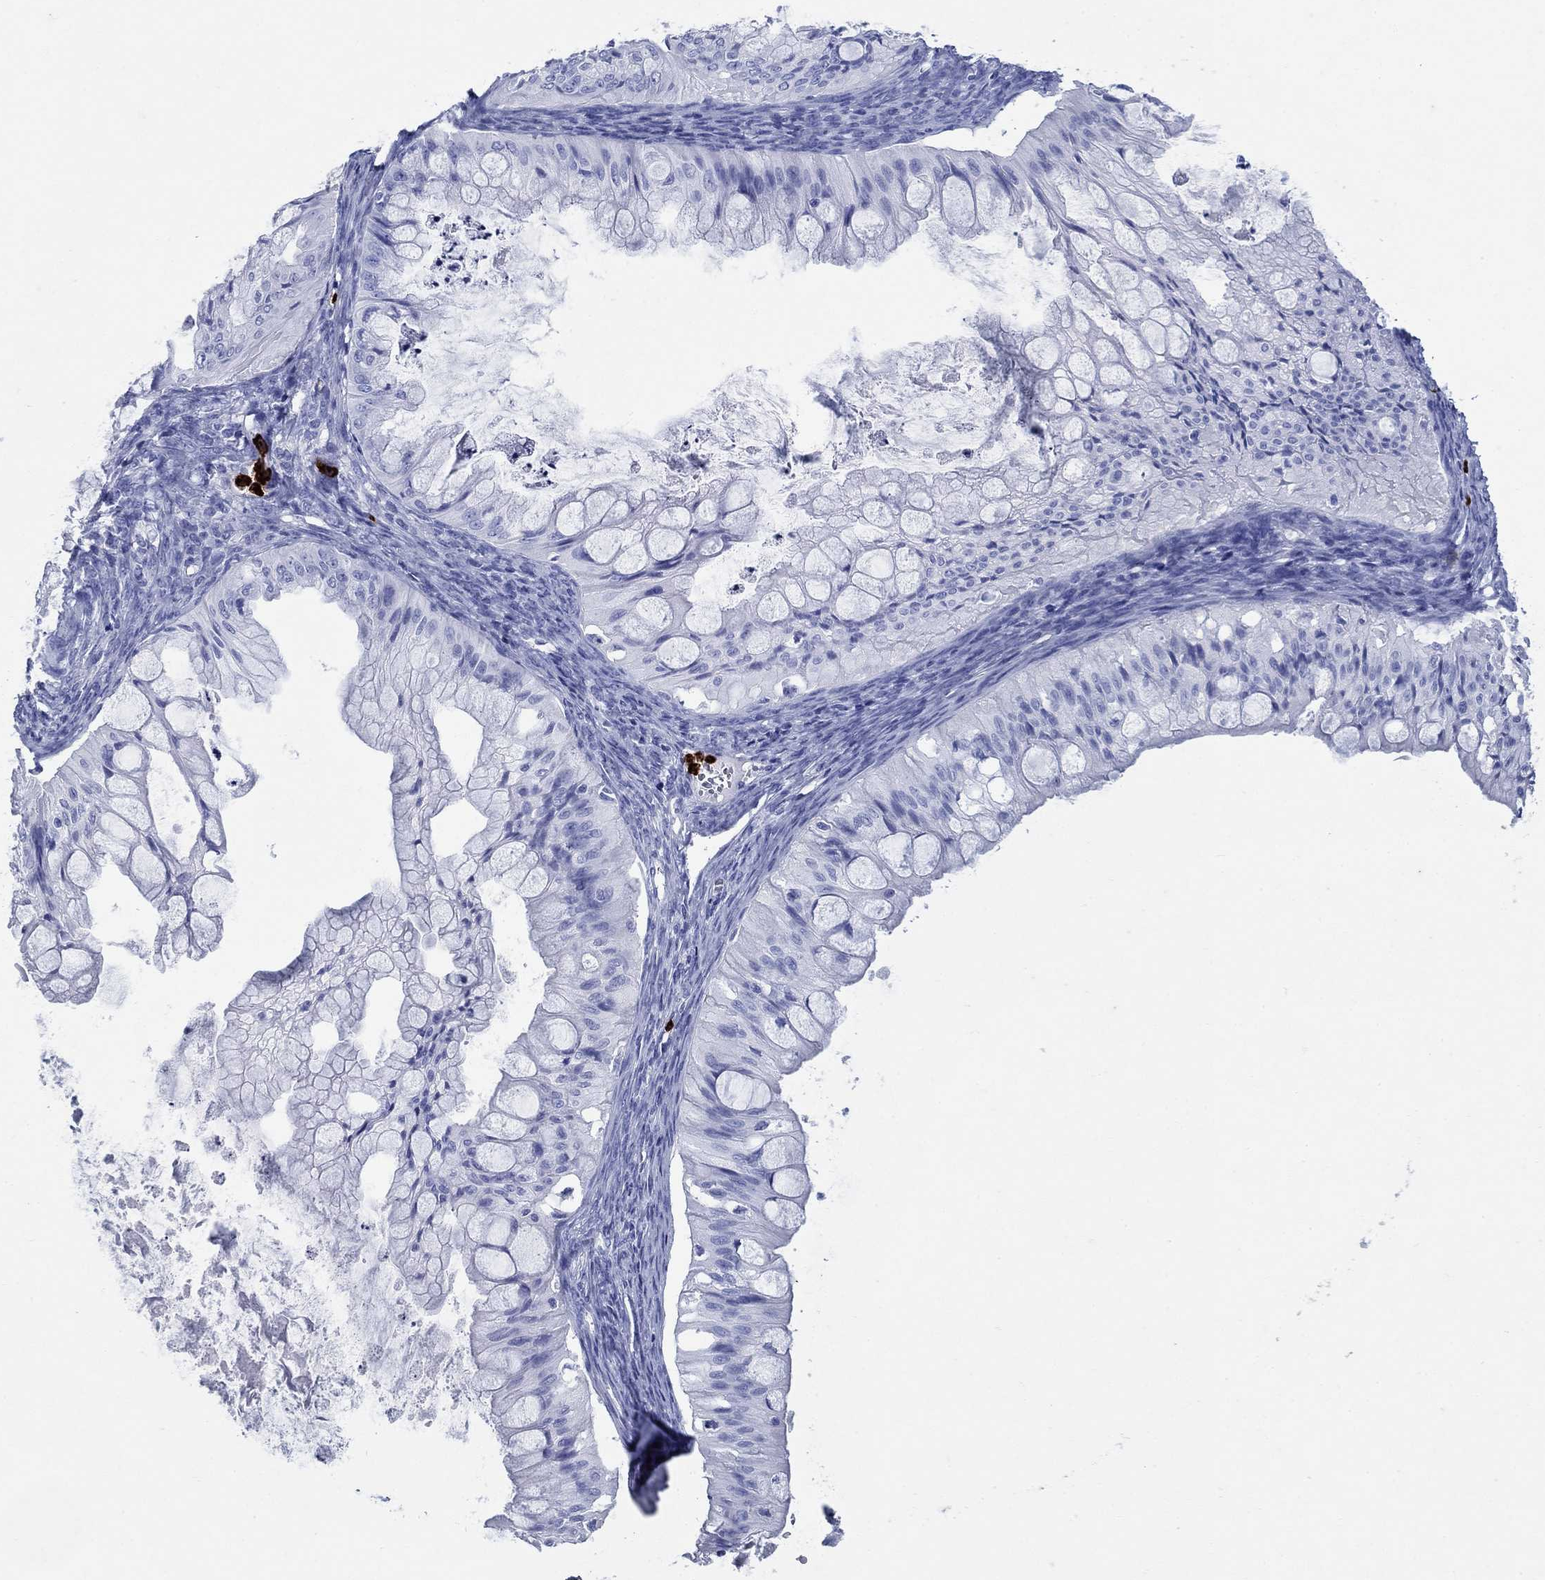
{"staining": {"intensity": "negative", "quantity": "none", "location": "none"}, "tissue": "ovarian cancer", "cell_type": "Tumor cells", "image_type": "cancer", "snomed": [{"axis": "morphology", "description": "Cystadenocarcinoma, mucinous, NOS"}, {"axis": "topography", "description": "Ovary"}], "caption": "Tumor cells show no significant expression in ovarian cancer (mucinous cystadenocarcinoma).", "gene": "AZU1", "patient": {"sex": "female", "age": 57}}